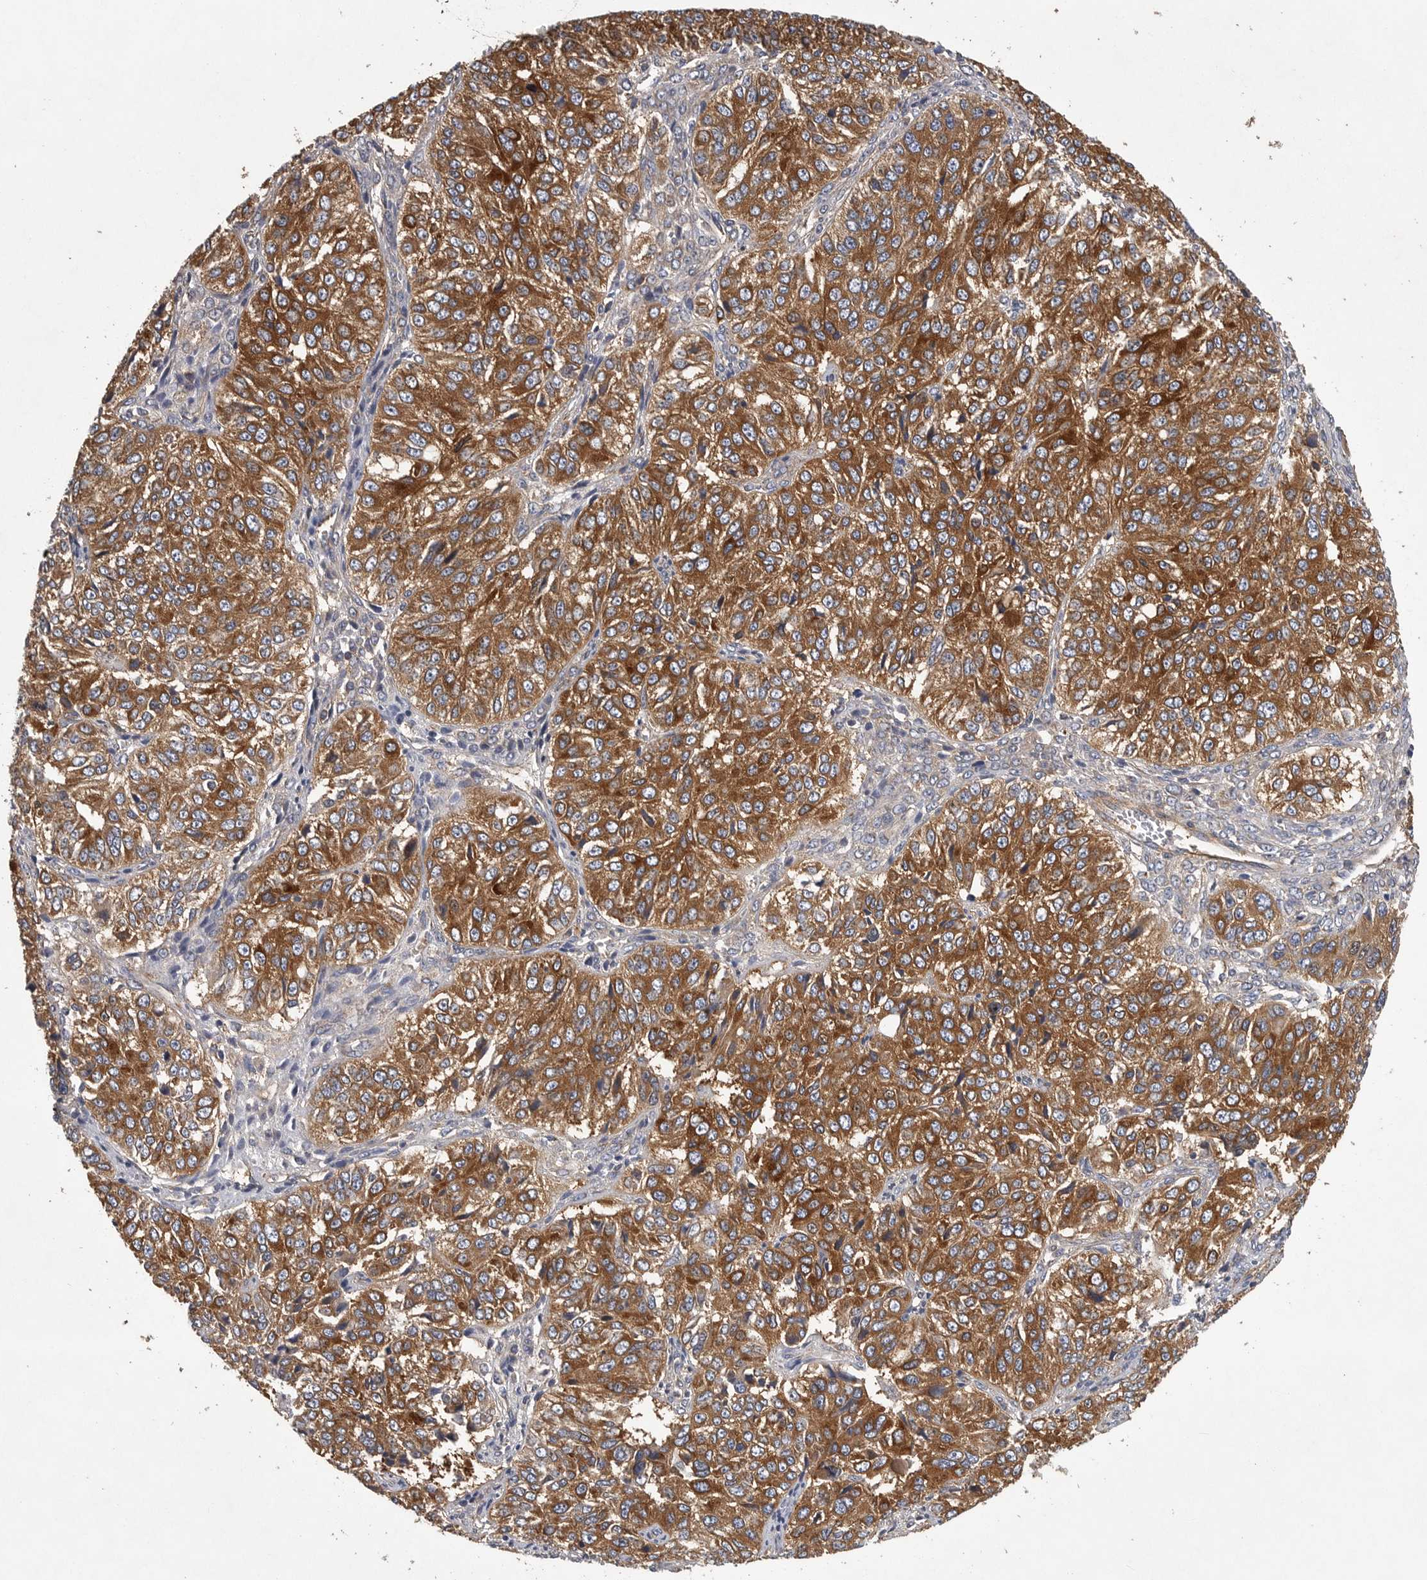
{"staining": {"intensity": "strong", "quantity": ">75%", "location": "cytoplasmic/membranous"}, "tissue": "ovarian cancer", "cell_type": "Tumor cells", "image_type": "cancer", "snomed": [{"axis": "morphology", "description": "Carcinoma, endometroid"}, {"axis": "topography", "description": "Ovary"}], "caption": "Strong cytoplasmic/membranous protein expression is seen in about >75% of tumor cells in ovarian cancer (endometroid carcinoma). The staining was performed using DAB, with brown indicating positive protein expression. Nuclei are stained blue with hematoxylin.", "gene": "OXR1", "patient": {"sex": "female", "age": 51}}